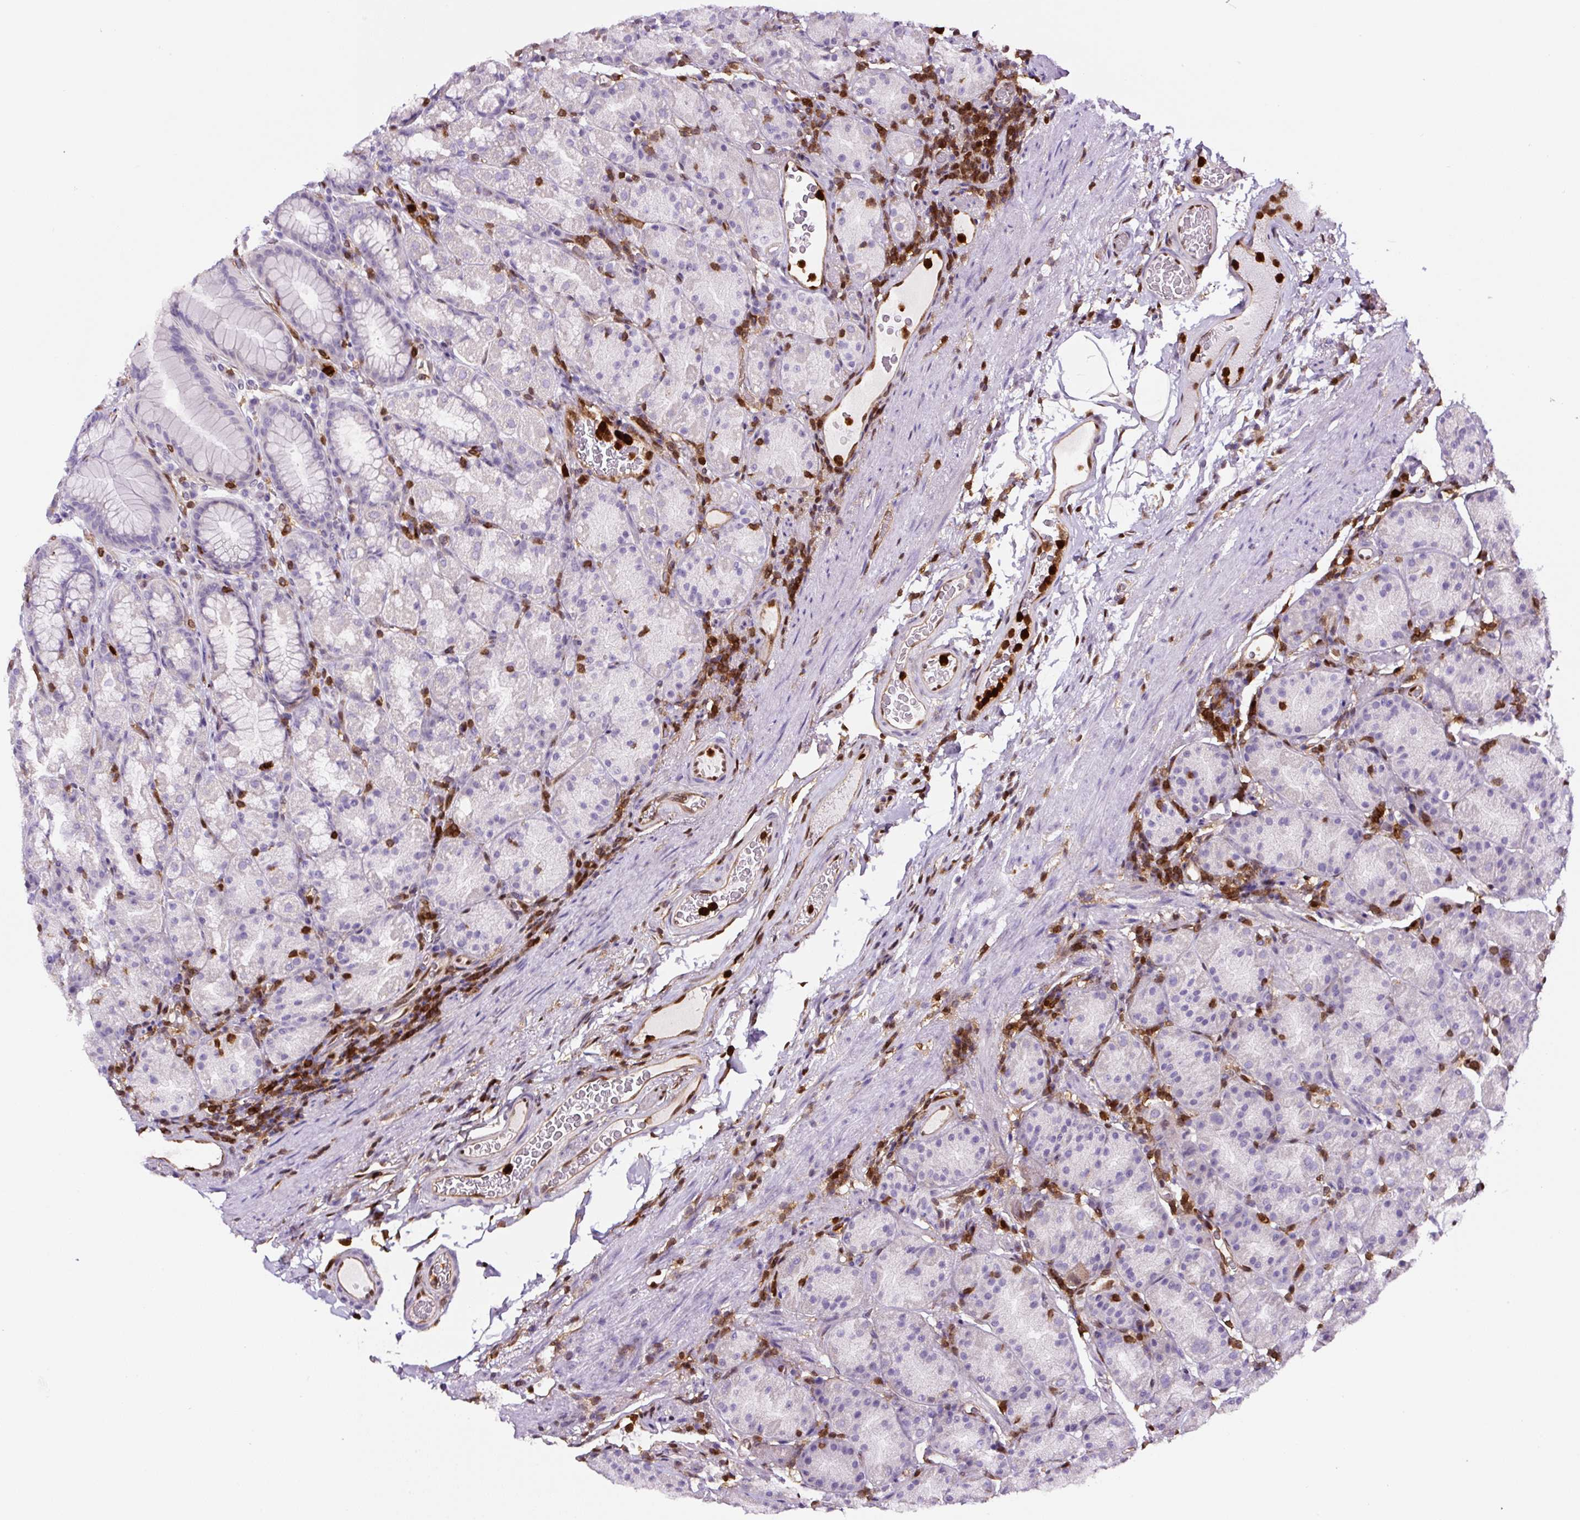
{"staining": {"intensity": "negative", "quantity": "none", "location": "none"}, "tissue": "stomach", "cell_type": "Glandular cells", "image_type": "normal", "snomed": [{"axis": "morphology", "description": "Normal tissue, NOS"}, {"axis": "topography", "description": "Stomach, upper"}, {"axis": "topography", "description": "Stomach"}], "caption": "An image of stomach stained for a protein demonstrates no brown staining in glandular cells. (Immunohistochemistry, brightfield microscopy, high magnification).", "gene": "ANXA1", "patient": {"sex": "male", "age": 68}}